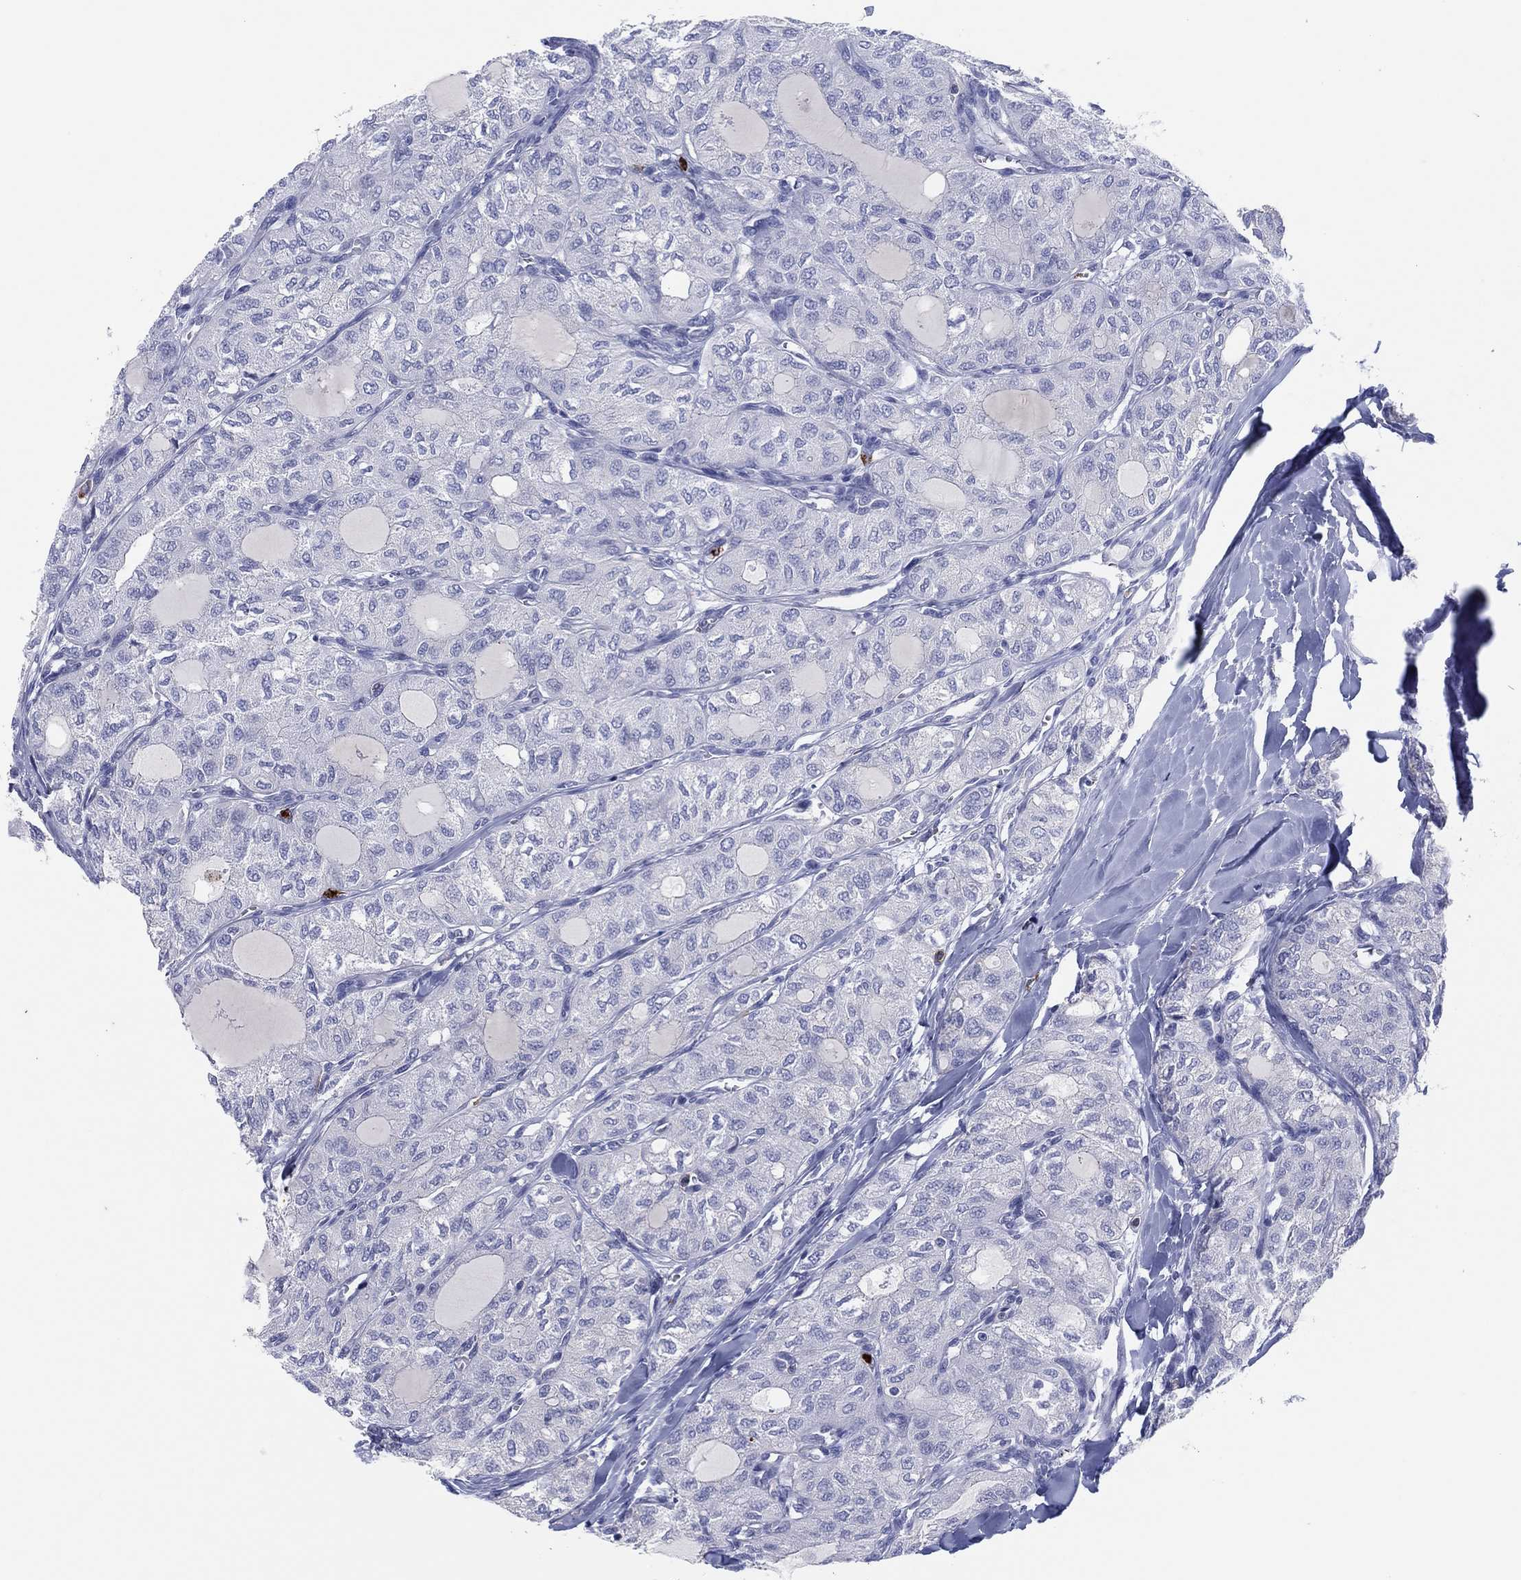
{"staining": {"intensity": "negative", "quantity": "none", "location": "none"}, "tissue": "thyroid cancer", "cell_type": "Tumor cells", "image_type": "cancer", "snomed": [{"axis": "morphology", "description": "Follicular adenoma carcinoma, NOS"}, {"axis": "topography", "description": "Thyroid gland"}], "caption": "Immunohistochemistry histopathology image of neoplastic tissue: follicular adenoma carcinoma (thyroid) stained with DAB (3,3'-diaminobenzidine) demonstrates no significant protein positivity in tumor cells.", "gene": "PLAC8", "patient": {"sex": "male", "age": 75}}